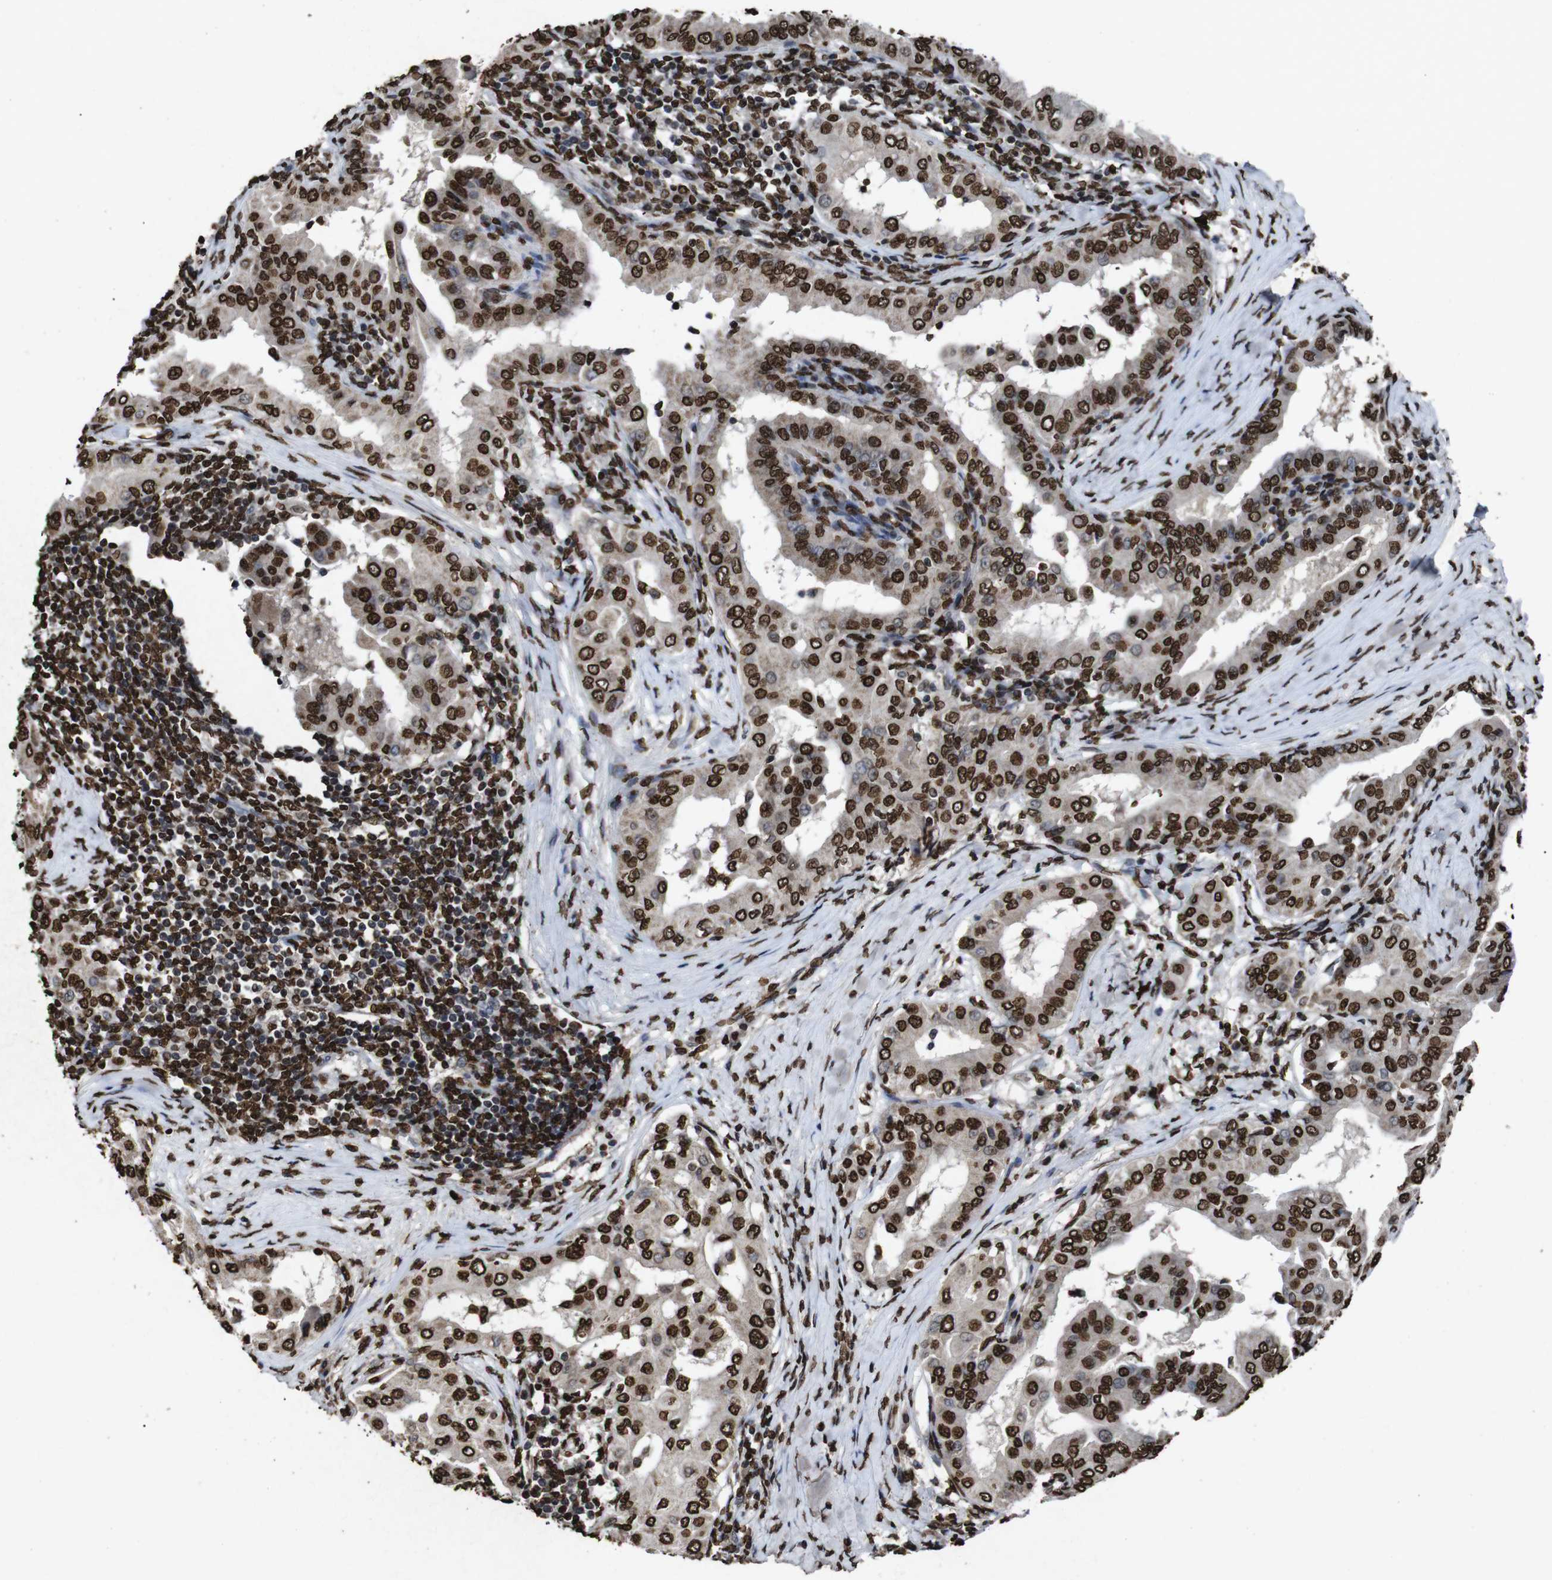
{"staining": {"intensity": "strong", "quantity": ">75%", "location": "nuclear"}, "tissue": "thyroid cancer", "cell_type": "Tumor cells", "image_type": "cancer", "snomed": [{"axis": "morphology", "description": "Papillary adenocarcinoma, NOS"}, {"axis": "topography", "description": "Thyroid gland"}], "caption": "A high amount of strong nuclear expression is present in about >75% of tumor cells in thyroid cancer tissue.", "gene": "MDM2", "patient": {"sex": "male", "age": 33}}